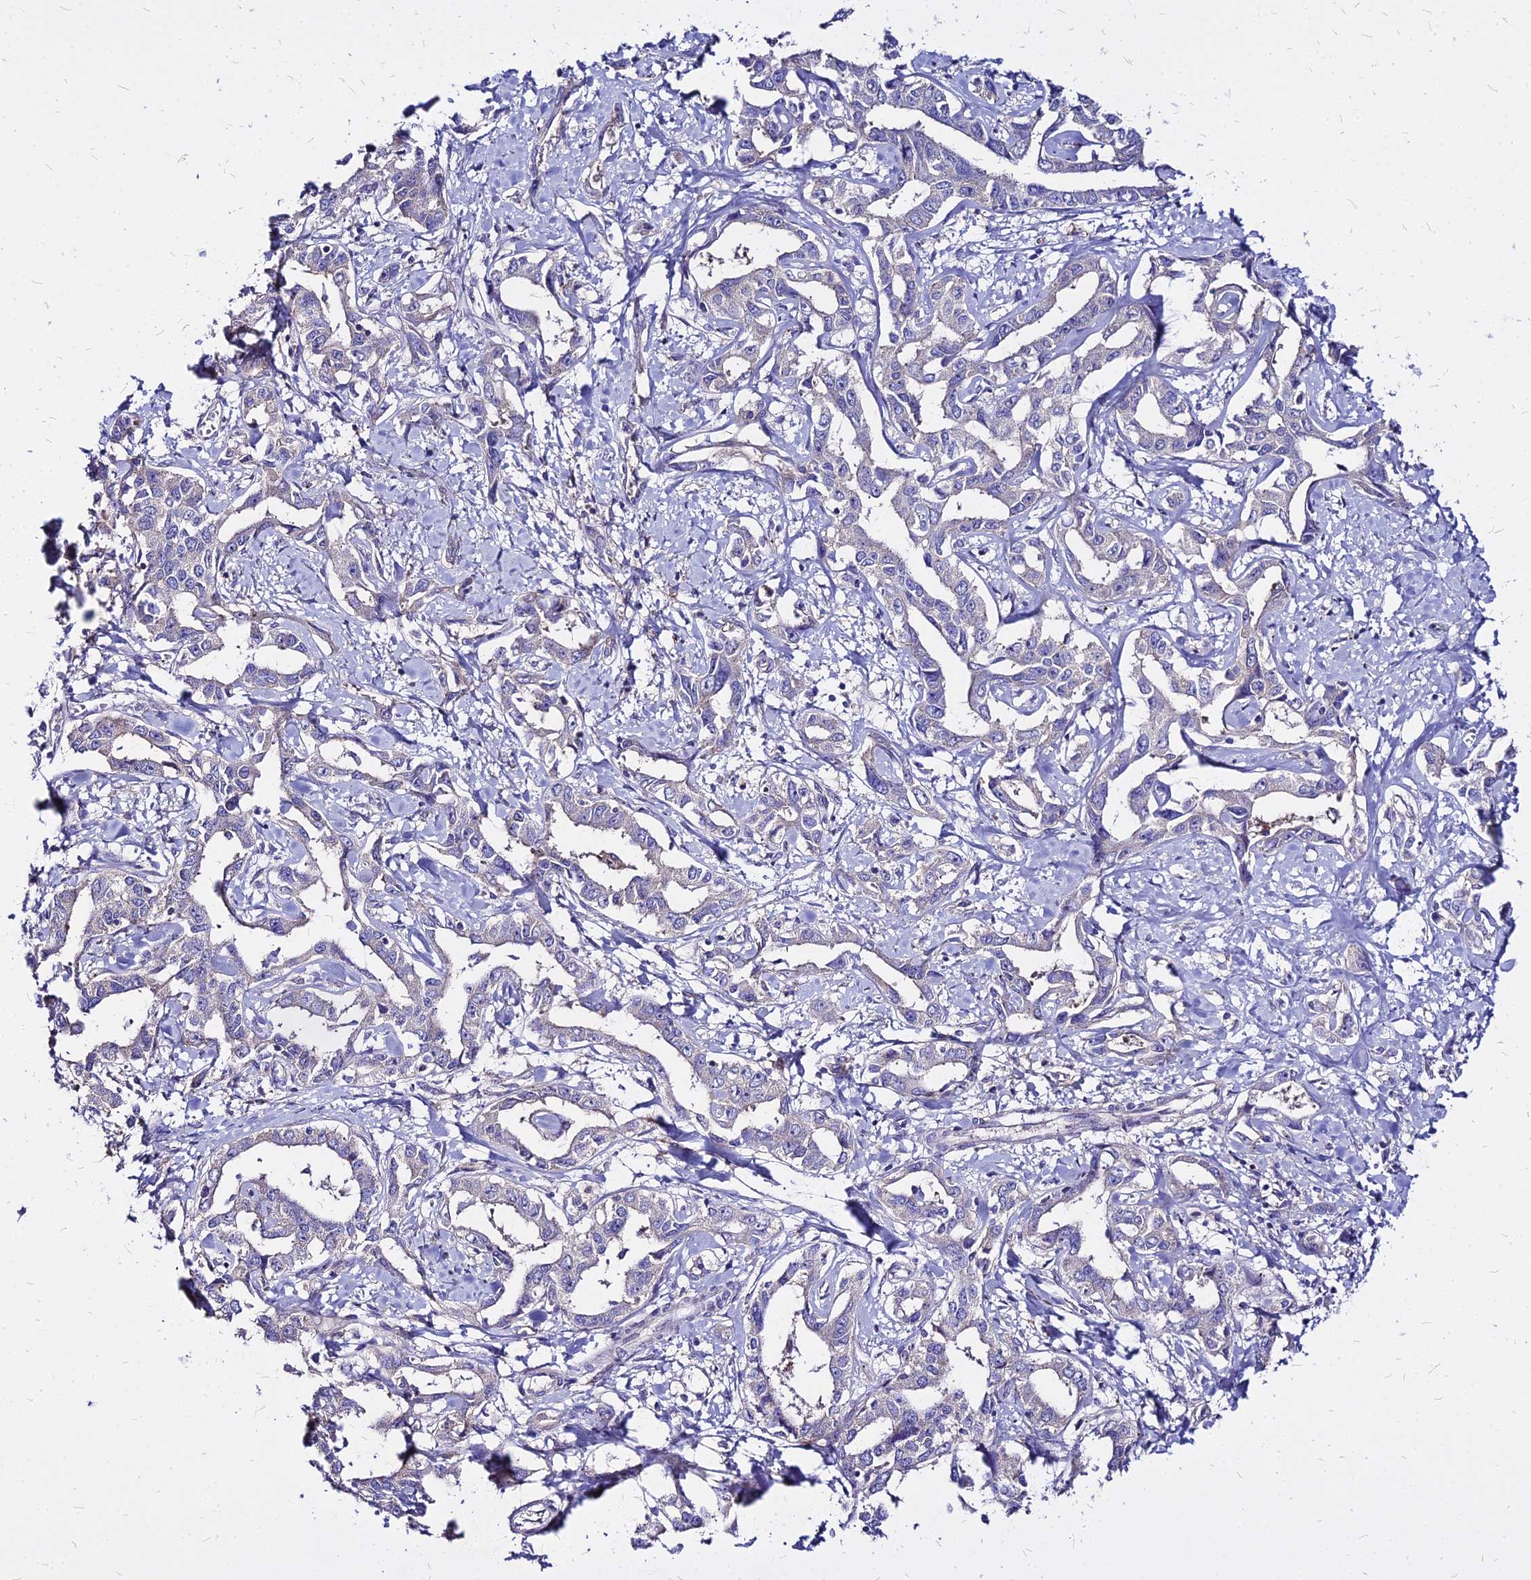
{"staining": {"intensity": "negative", "quantity": "none", "location": "none"}, "tissue": "liver cancer", "cell_type": "Tumor cells", "image_type": "cancer", "snomed": [{"axis": "morphology", "description": "Cholangiocarcinoma"}, {"axis": "topography", "description": "Liver"}], "caption": "IHC image of neoplastic tissue: cholangiocarcinoma (liver) stained with DAB (3,3'-diaminobenzidine) exhibits no significant protein positivity in tumor cells.", "gene": "COMMD10", "patient": {"sex": "male", "age": 59}}